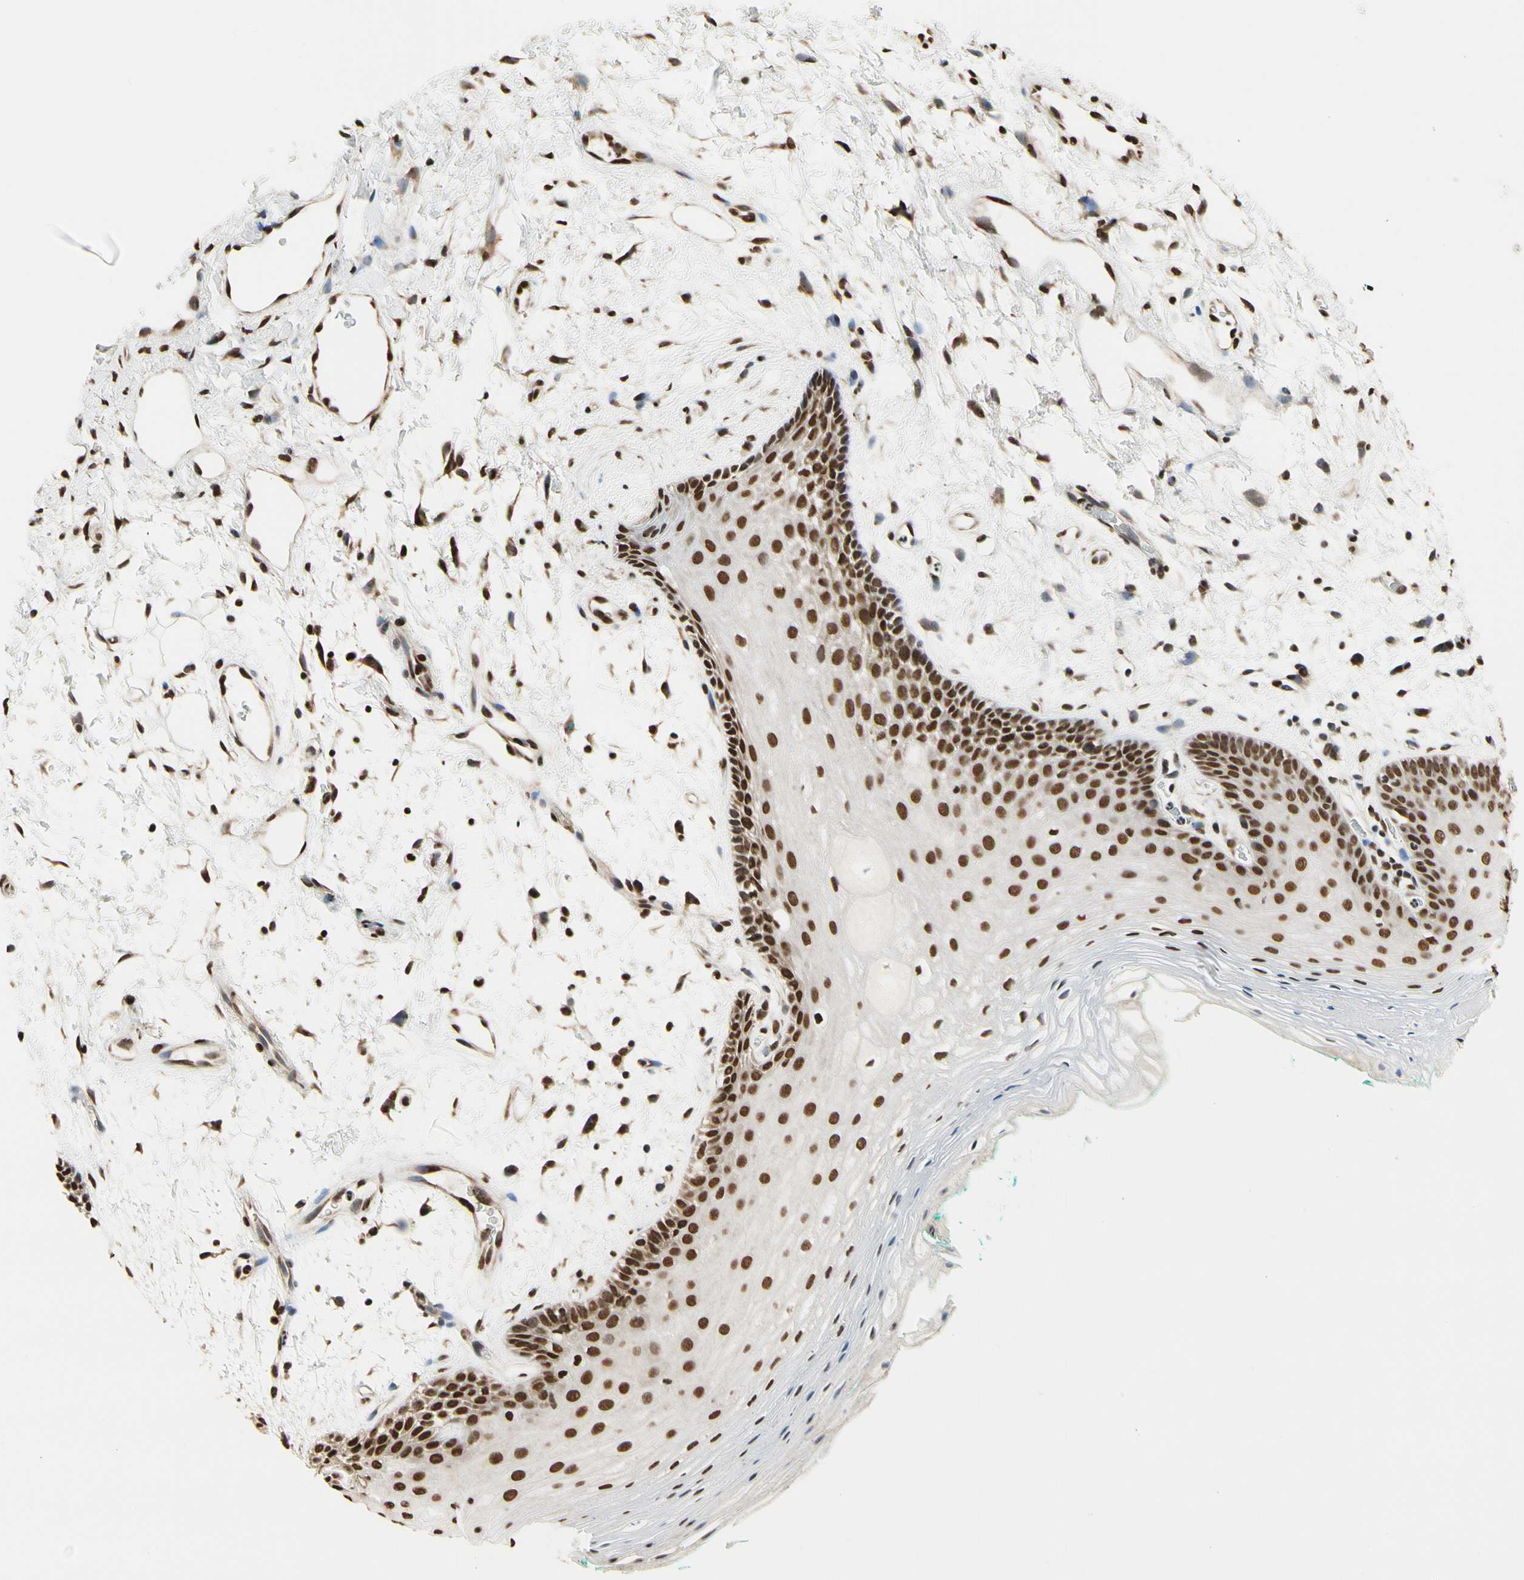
{"staining": {"intensity": "strong", "quantity": ">75%", "location": "nuclear"}, "tissue": "oral mucosa", "cell_type": "Squamous epithelial cells", "image_type": "normal", "snomed": [{"axis": "morphology", "description": "Normal tissue, NOS"}, {"axis": "topography", "description": "Skeletal muscle"}, {"axis": "topography", "description": "Oral tissue"}, {"axis": "topography", "description": "Peripheral nerve tissue"}], "caption": "Oral mucosa was stained to show a protein in brown. There is high levels of strong nuclear positivity in approximately >75% of squamous epithelial cells. (DAB (3,3'-diaminobenzidine) = brown stain, brightfield microscopy at high magnification).", "gene": "HNRNPK", "patient": {"sex": "female", "age": 84}}